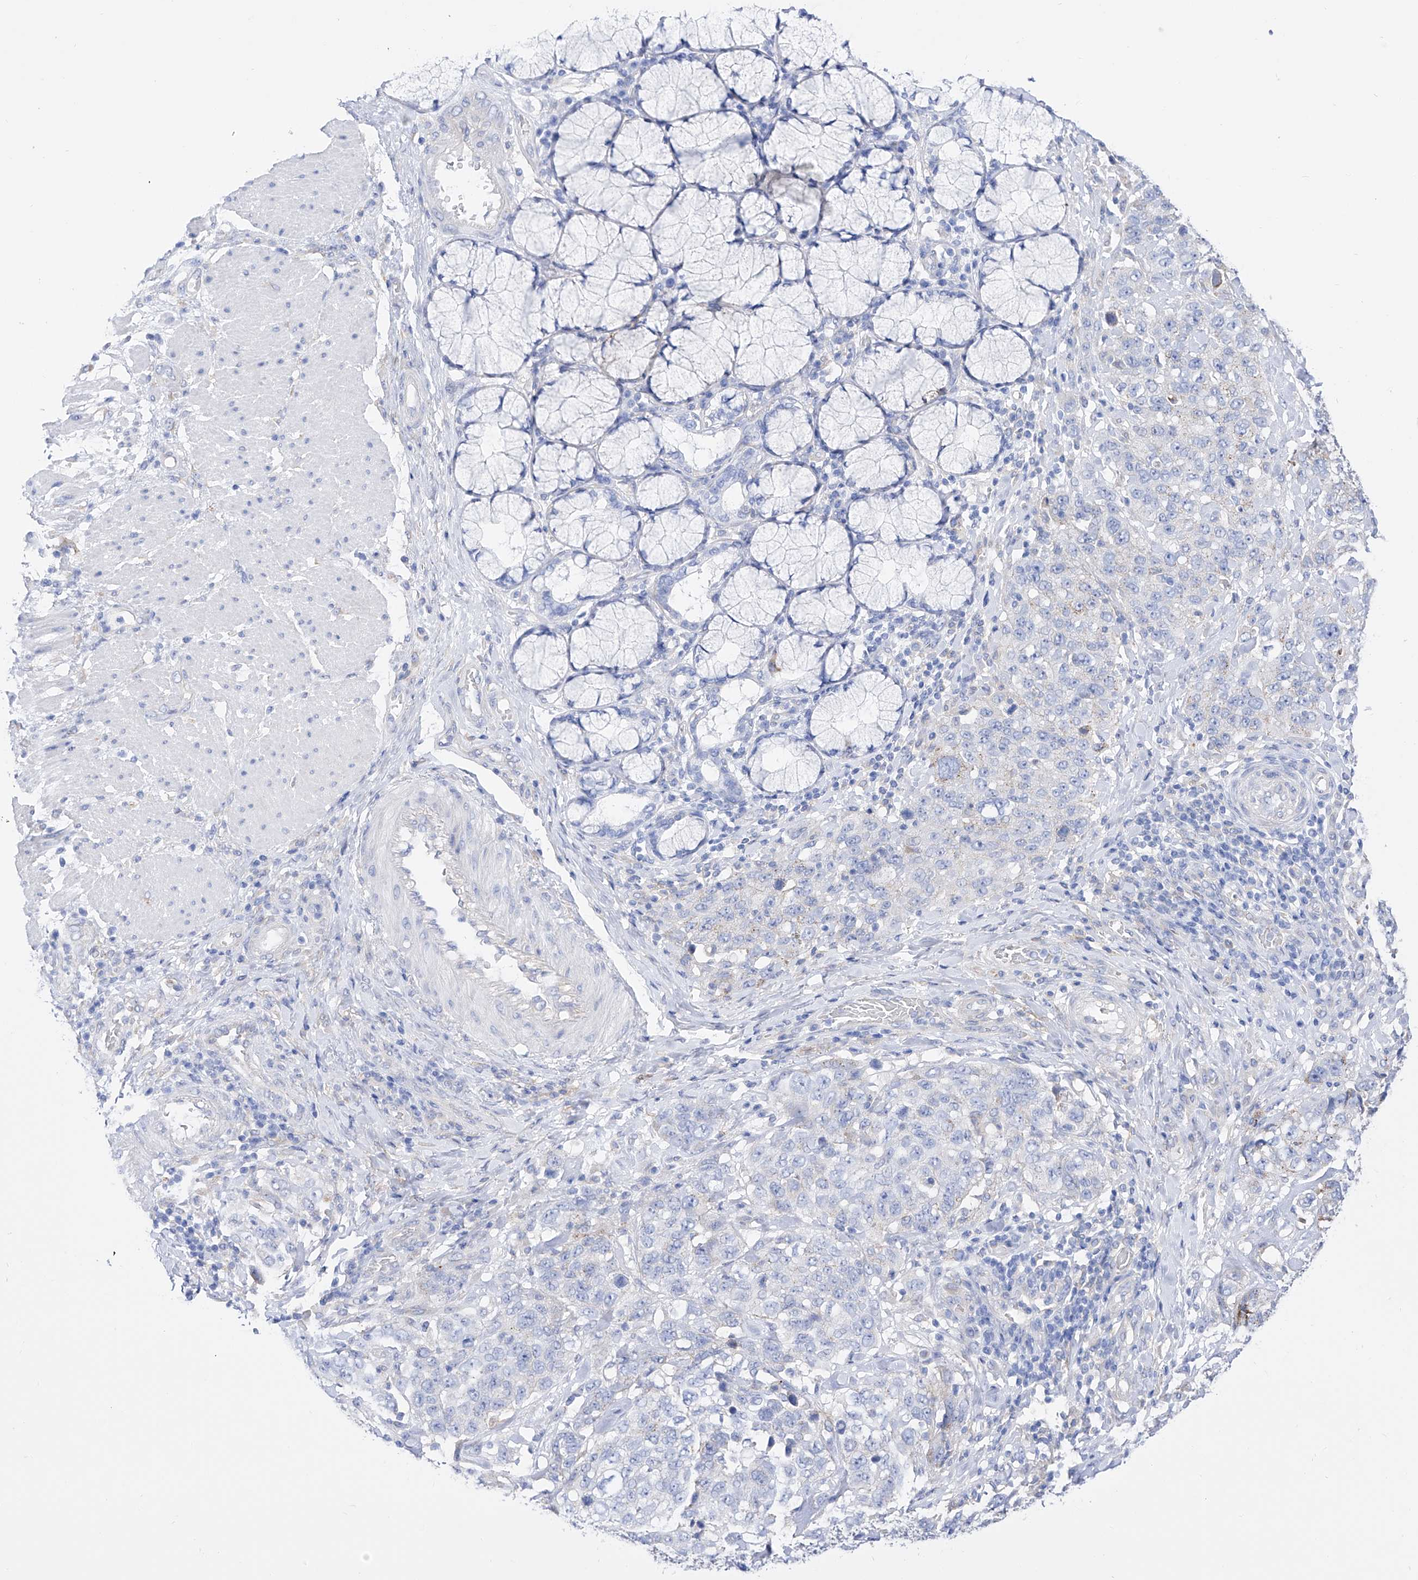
{"staining": {"intensity": "negative", "quantity": "none", "location": "none"}, "tissue": "stomach cancer", "cell_type": "Tumor cells", "image_type": "cancer", "snomed": [{"axis": "morphology", "description": "Adenocarcinoma, NOS"}, {"axis": "topography", "description": "Stomach"}], "caption": "There is no significant expression in tumor cells of stomach cancer.", "gene": "ZNF653", "patient": {"sex": "male", "age": 48}}